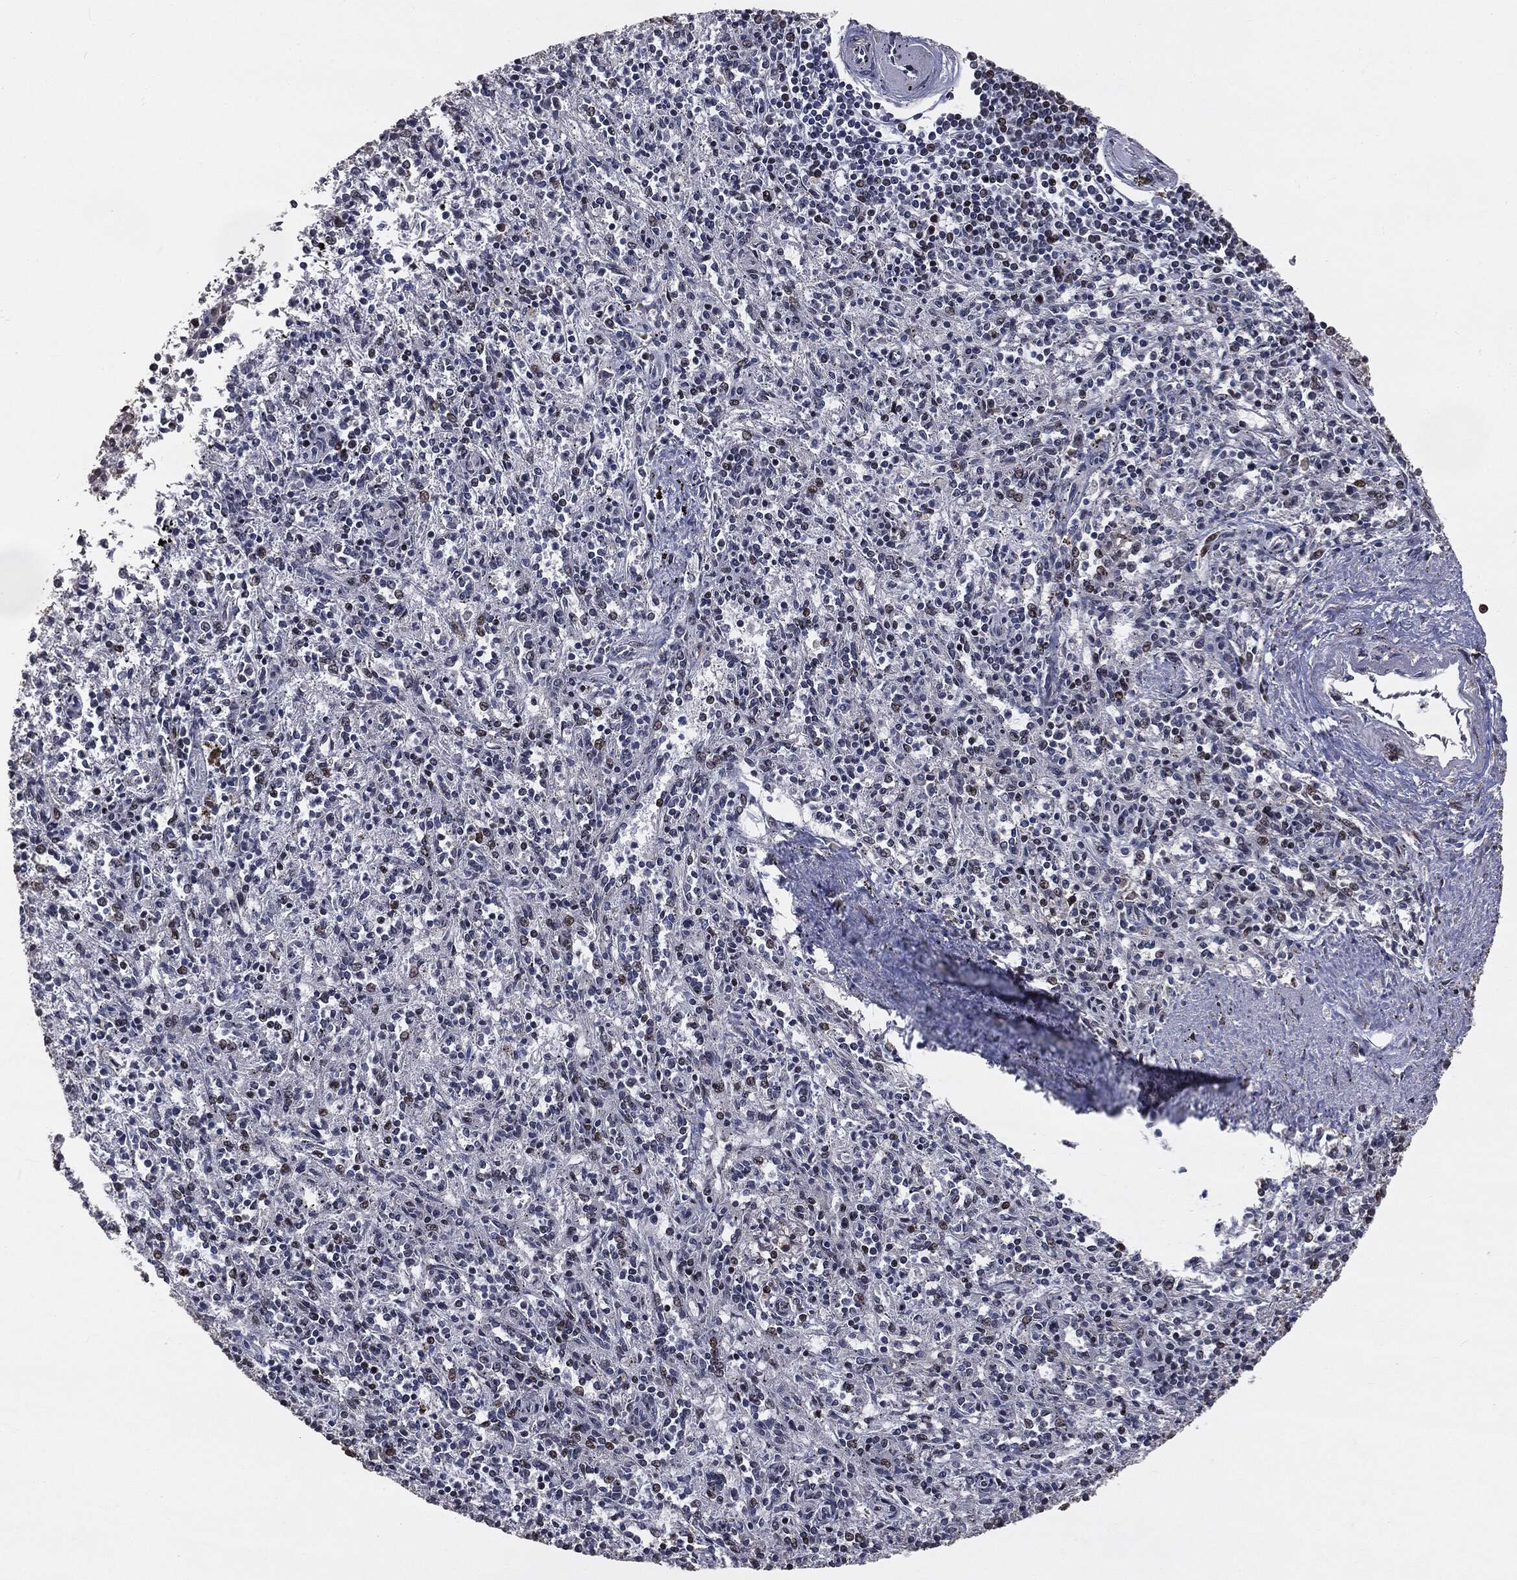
{"staining": {"intensity": "moderate", "quantity": "<25%", "location": "nuclear"}, "tissue": "spleen", "cell_type": "Cells in red pulp", "image_type": "normal", "snomed": [{"axis": "morphology", "description": "Normal tissue, NOS"}, {"axis": "topography", "description": "Spleen"}], "caption": "The histopathology image shows staining of unremarkable spleen, revealing moderate nuclear protein staining (brown color) within cells in red pulp. (DAB (3,3'-diaminobenzidine) IHC with brightfield microscopy, high magnification).", "gene": "DVL2", "patient": {"sex": "male", "age": 69}}